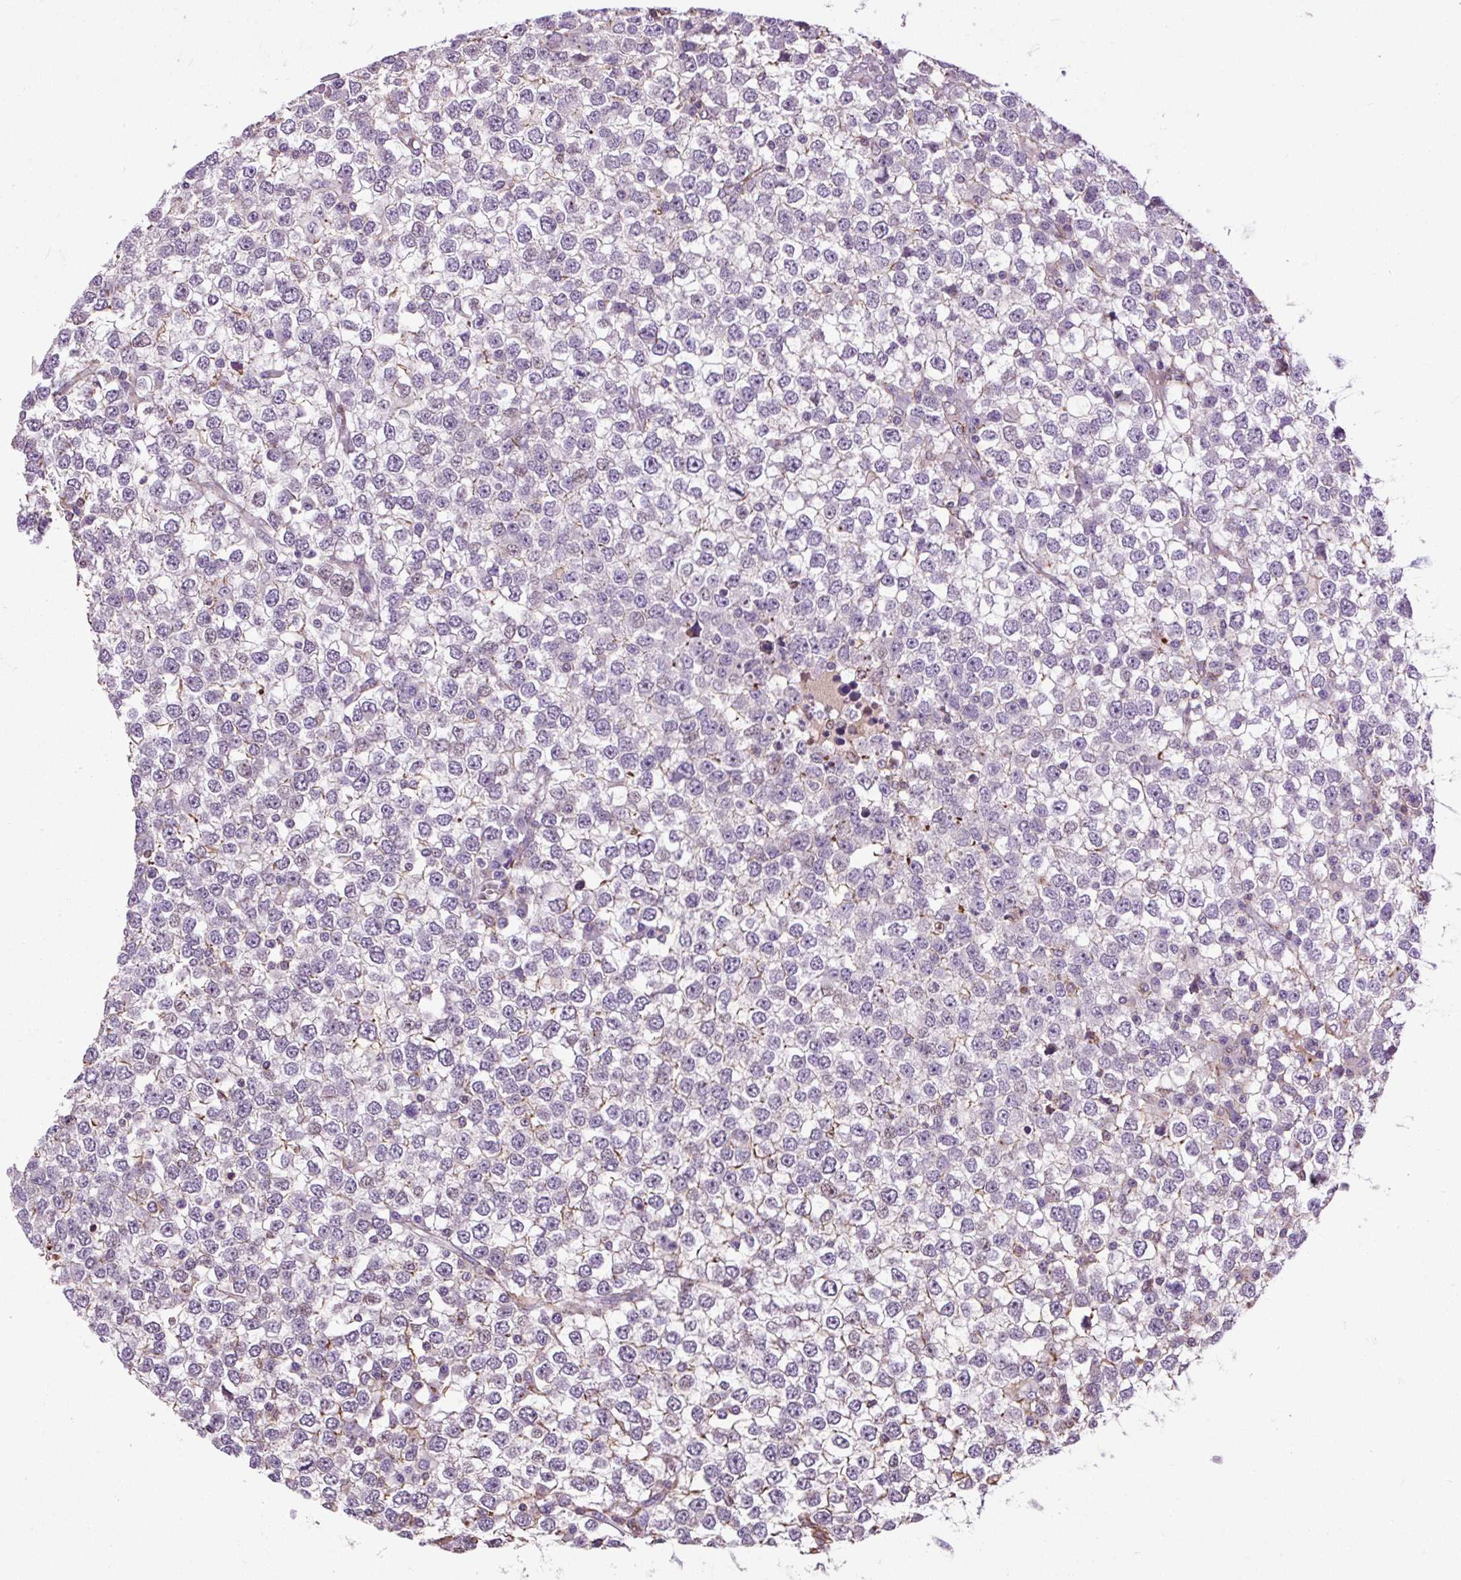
{"staining": {"intensity": "negative", "quantity": "none", "location": "none"}, "tissue": "testis cancer", "cell_type": "Tumor cells", "image_type": "cancer", "snomed": [{"axis": "morphology", "description": "Seminoma, NOS"}, {"axis": "topography", "description": "Testis"}], "caption": "Immunohistochemical staining of testis cancer exhibits no significant positivity in tumor cells. (Brightfield microscopy of DAB IHC at high magnification).", "gene": "ZNF197", "patient": {"sex": "male", "age": 65}}